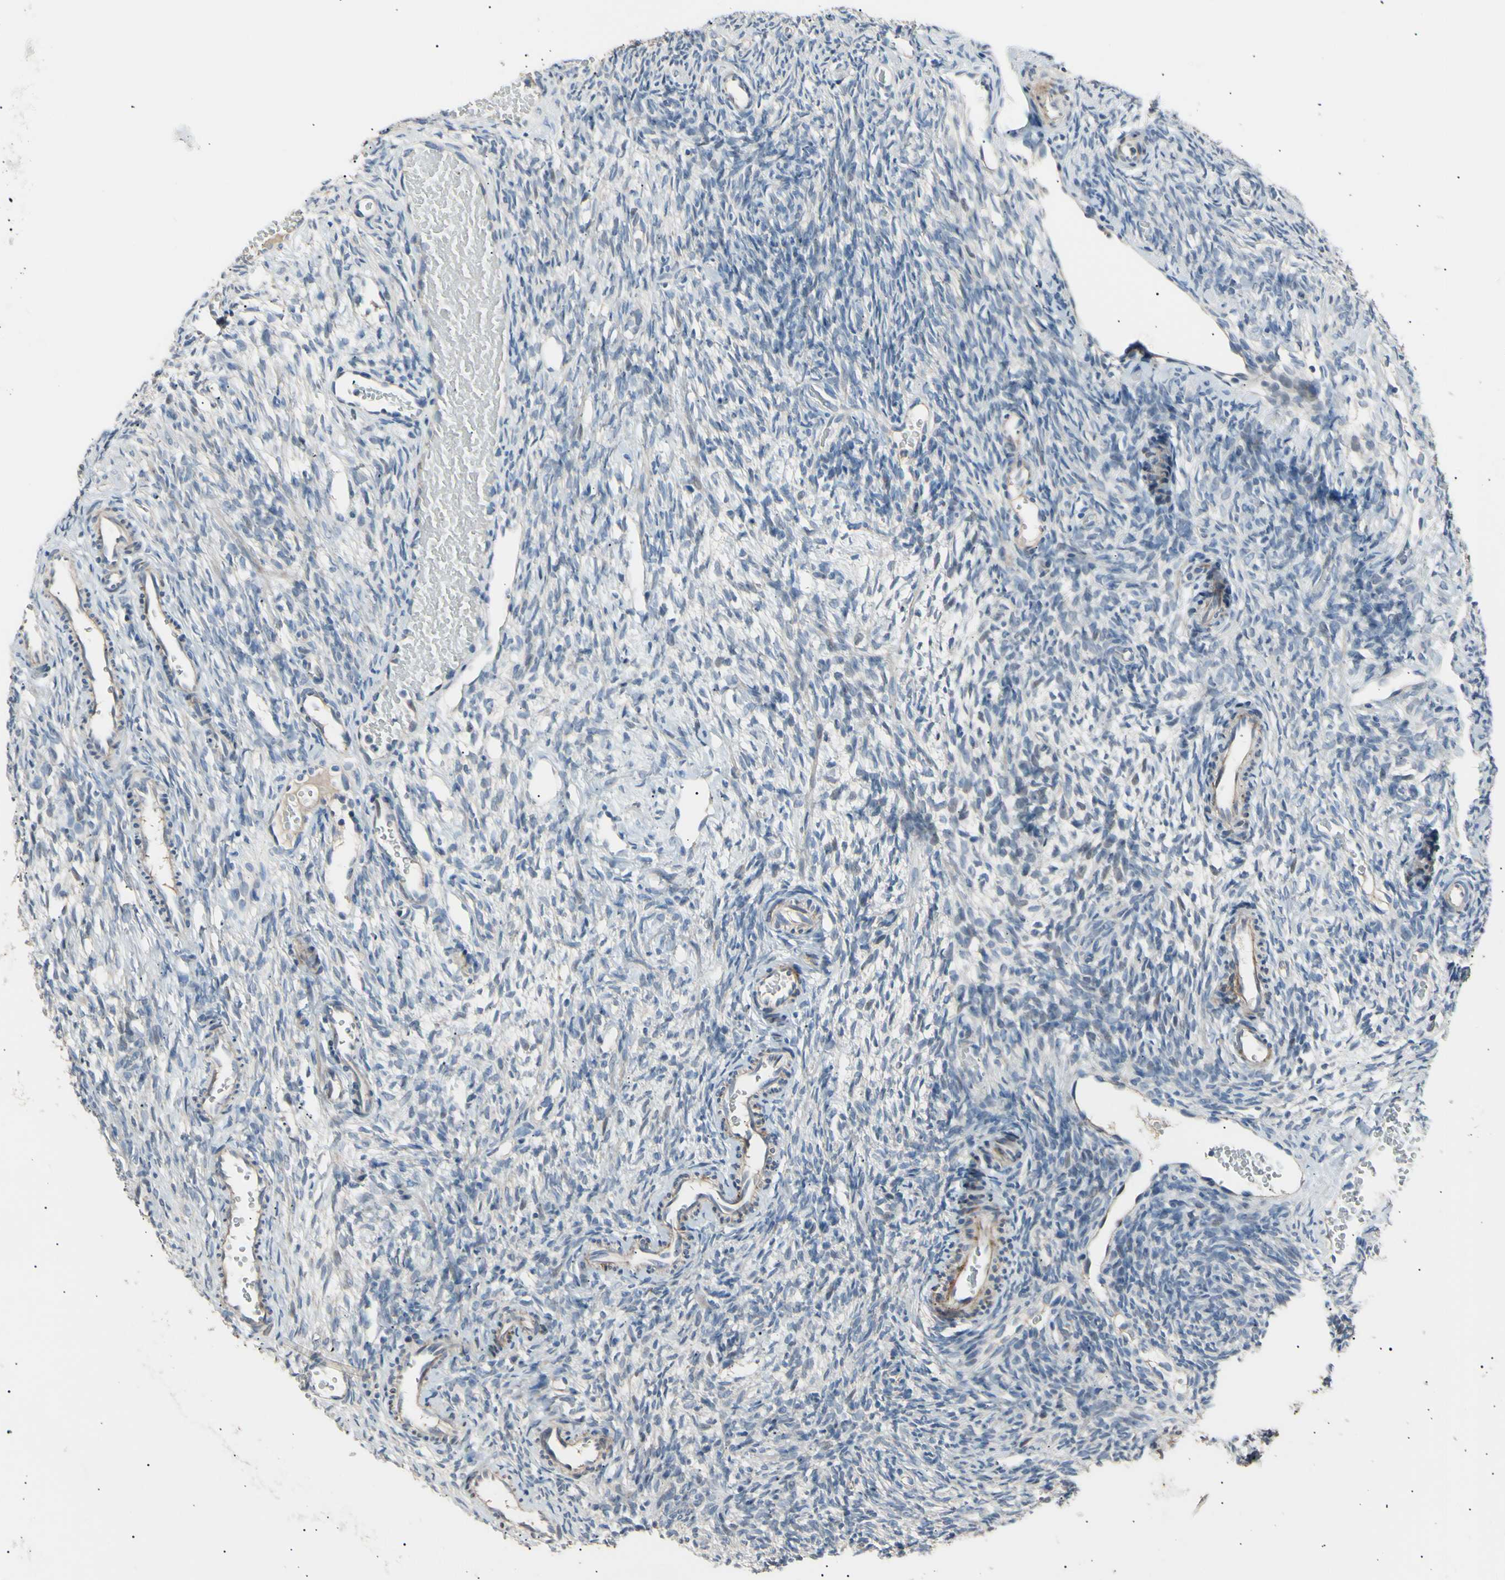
{"staining": {"intensity": "negative", "quantity": "none", "location": "none"}, "tissue": "ovary", "cell_type": "Ovarian stroma cells", "image_type": "normal", "snomed": [{"axis": "morphology", "description": "Normal tissue, NOS"}, {"axis": "topography", "description": "Ovary"}], "caption": "Protein analysis of benign ovary demonstrates no significant expression in ovarian stroma cells.", "gene": "LDLR", "patient": {"sex": "female", "age": 35}}